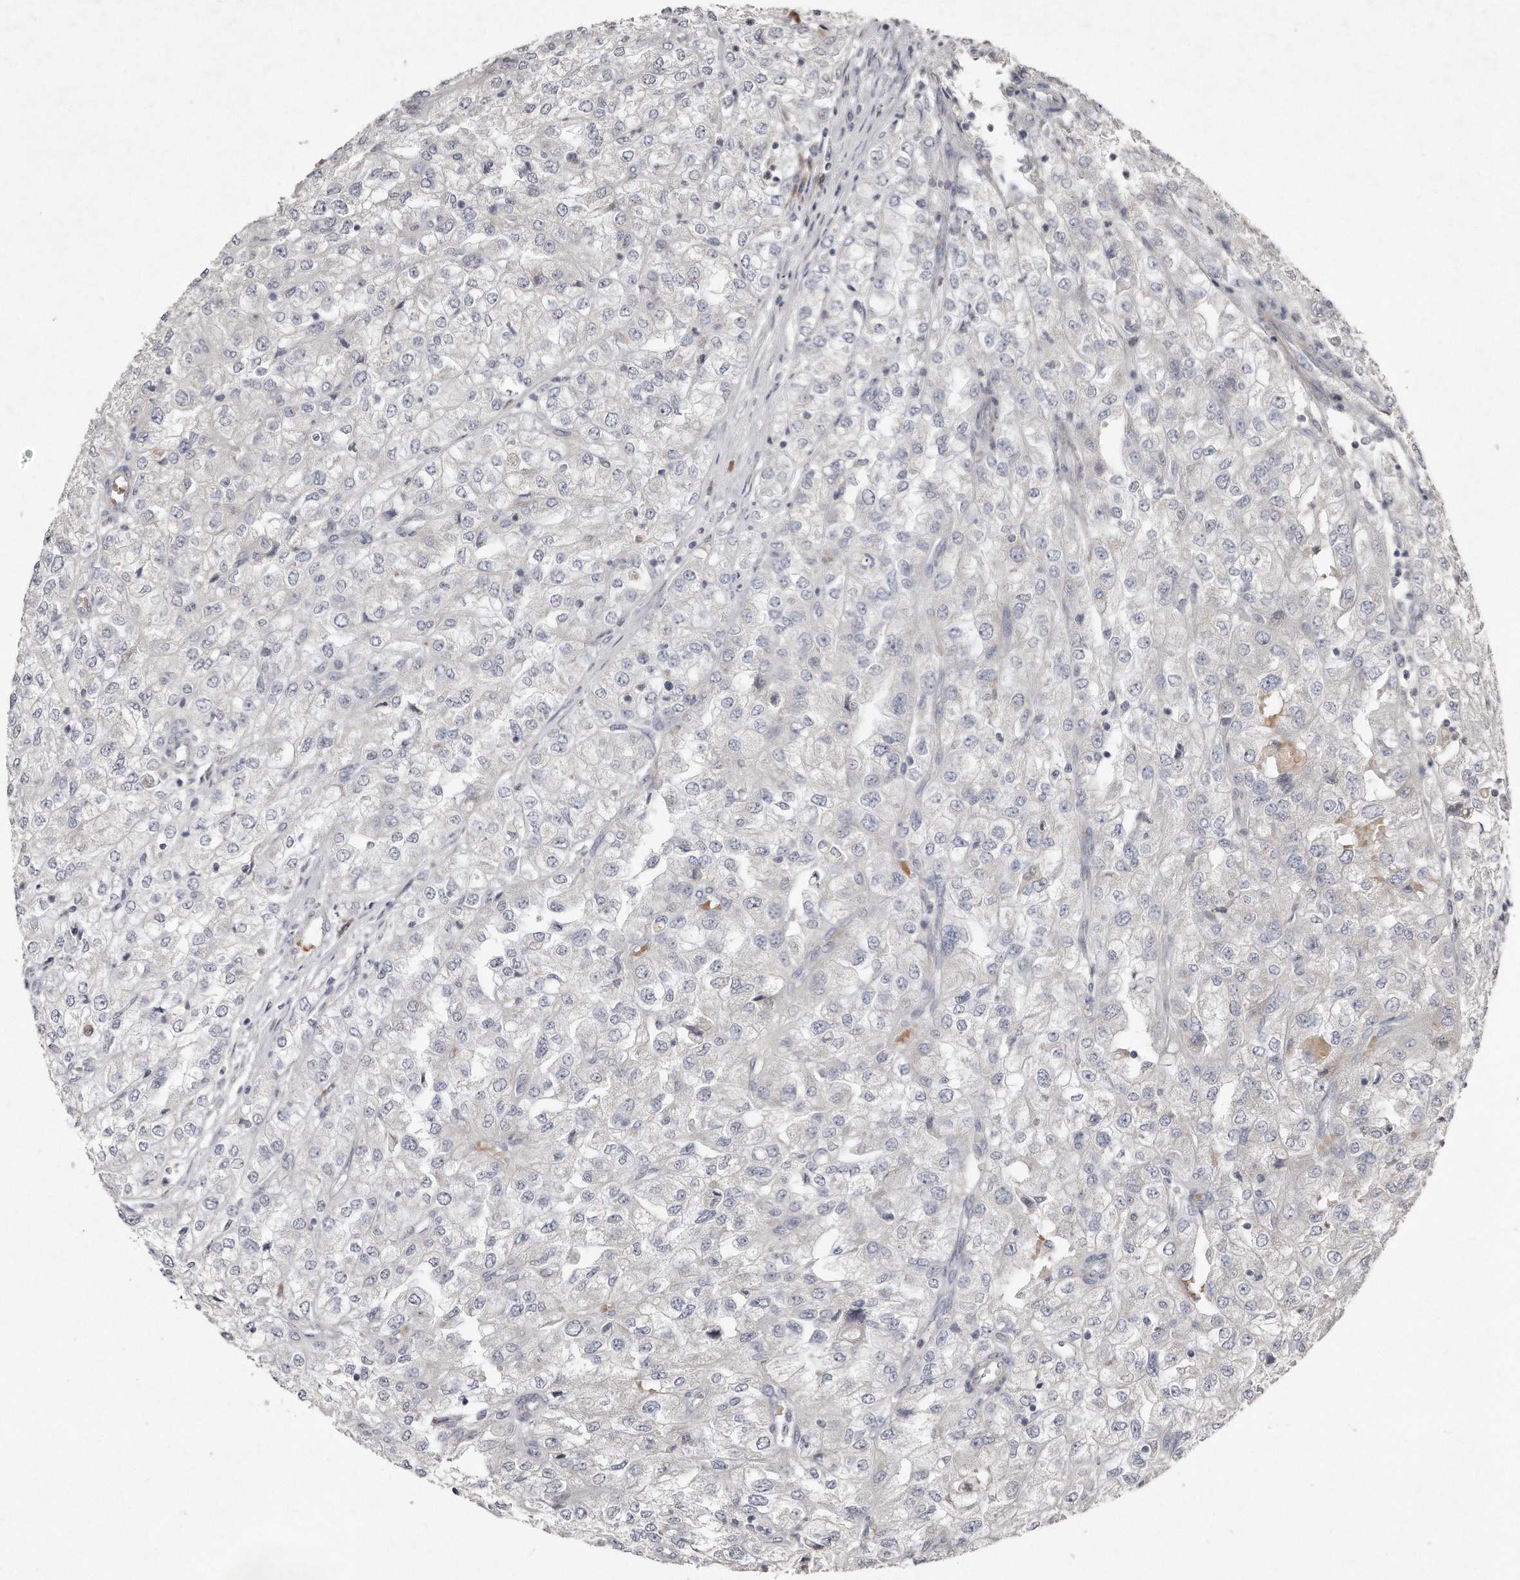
{"staining": {"intensity": "negative", "quantity": "none", "location": "none"}, "tissue": "renal cancer", "cell_type": "Tumor cells", "image_type": "cancer", "snomed": [{"axis": "morphology", "description": "Adenocarcinoma, NOS"}, {"axis": "topography", "description": "Kidney"}], "caption": "DAB (3,3'-diaminobenzidine) immunohistochemical staining of human renal adenocarcinoma reveals no significant expression in tumor cells. (Brightfield microscopy of DAB (3,3'-diaminobenzidine) immunohistochemistry (IHC) at high magnification).", "gene": "TECR", "patient": {"sex": "female", "age": 54}}